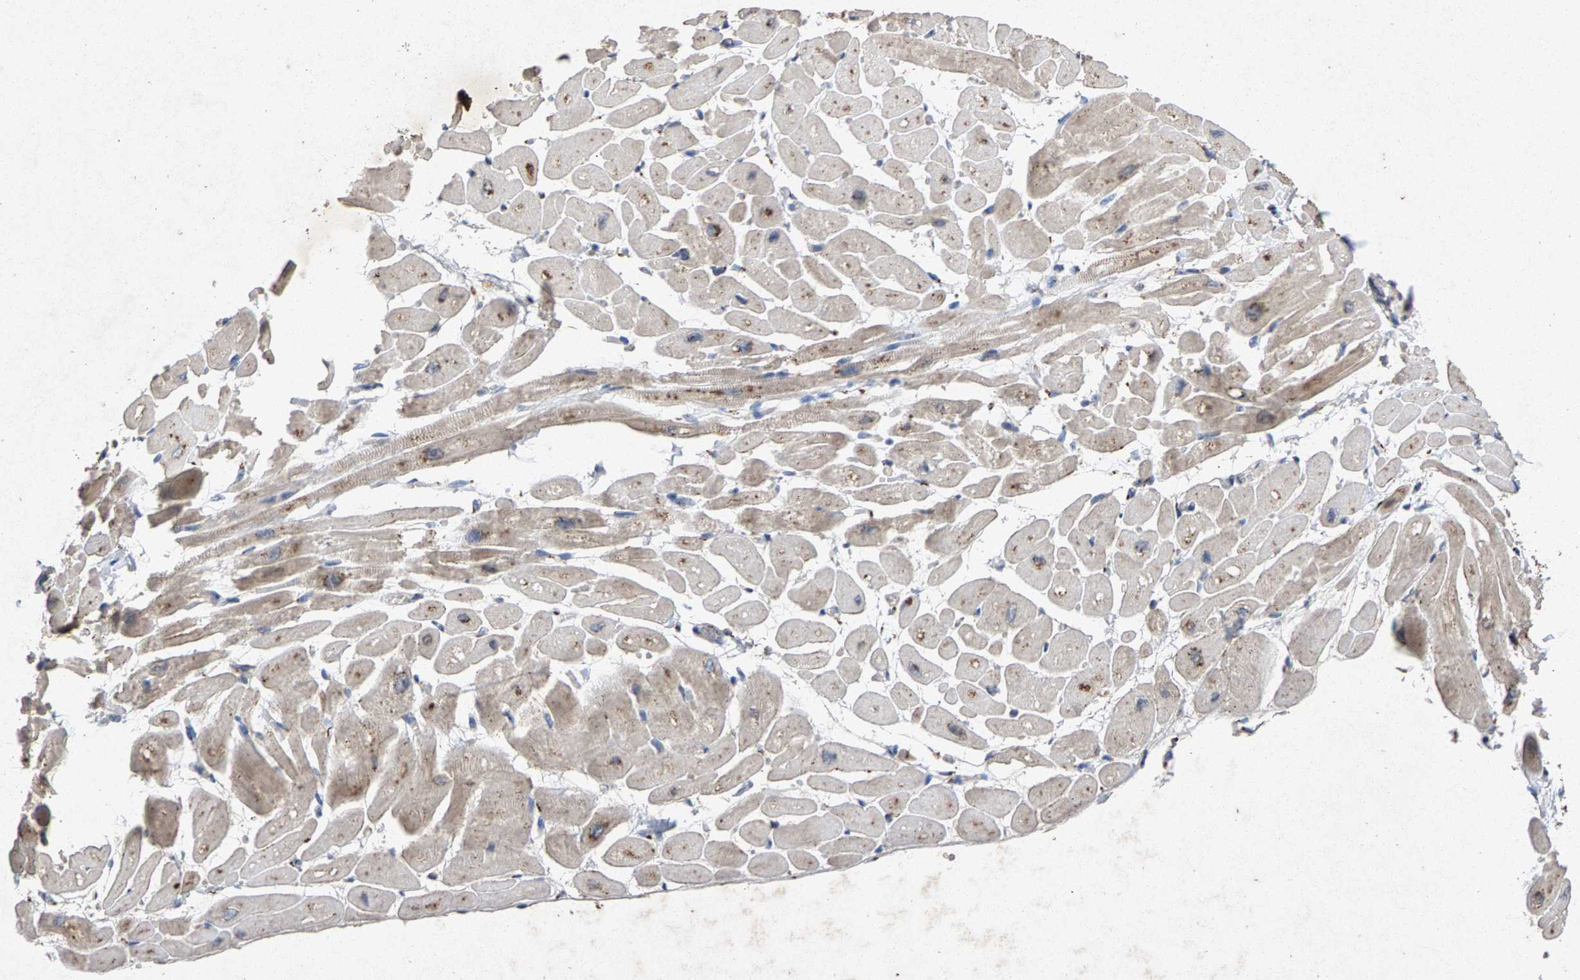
{"staining": {"intensity": "moderate", "quantity": "25%-75%", "location": "cytoplasmic/membranous"}, "tissue": "heart muscle", "cell_type": "Cardiomyocytes", "image_type": "normal", "snomed": [{"axis": "morphology", "description": "Normal tissue, NOS"}, {"axis": "topography", "description": "Heart"}], "caption": "Moderate cytoplasmic/membranous expression for a protein is appreciated in approximately 25%-75% of cardiomyocytes of unremarkable heart muscle using immunohistochemistry (IHC).", "gene": "MAN2A1", "patient": {"sex": "male", "age": 45}}